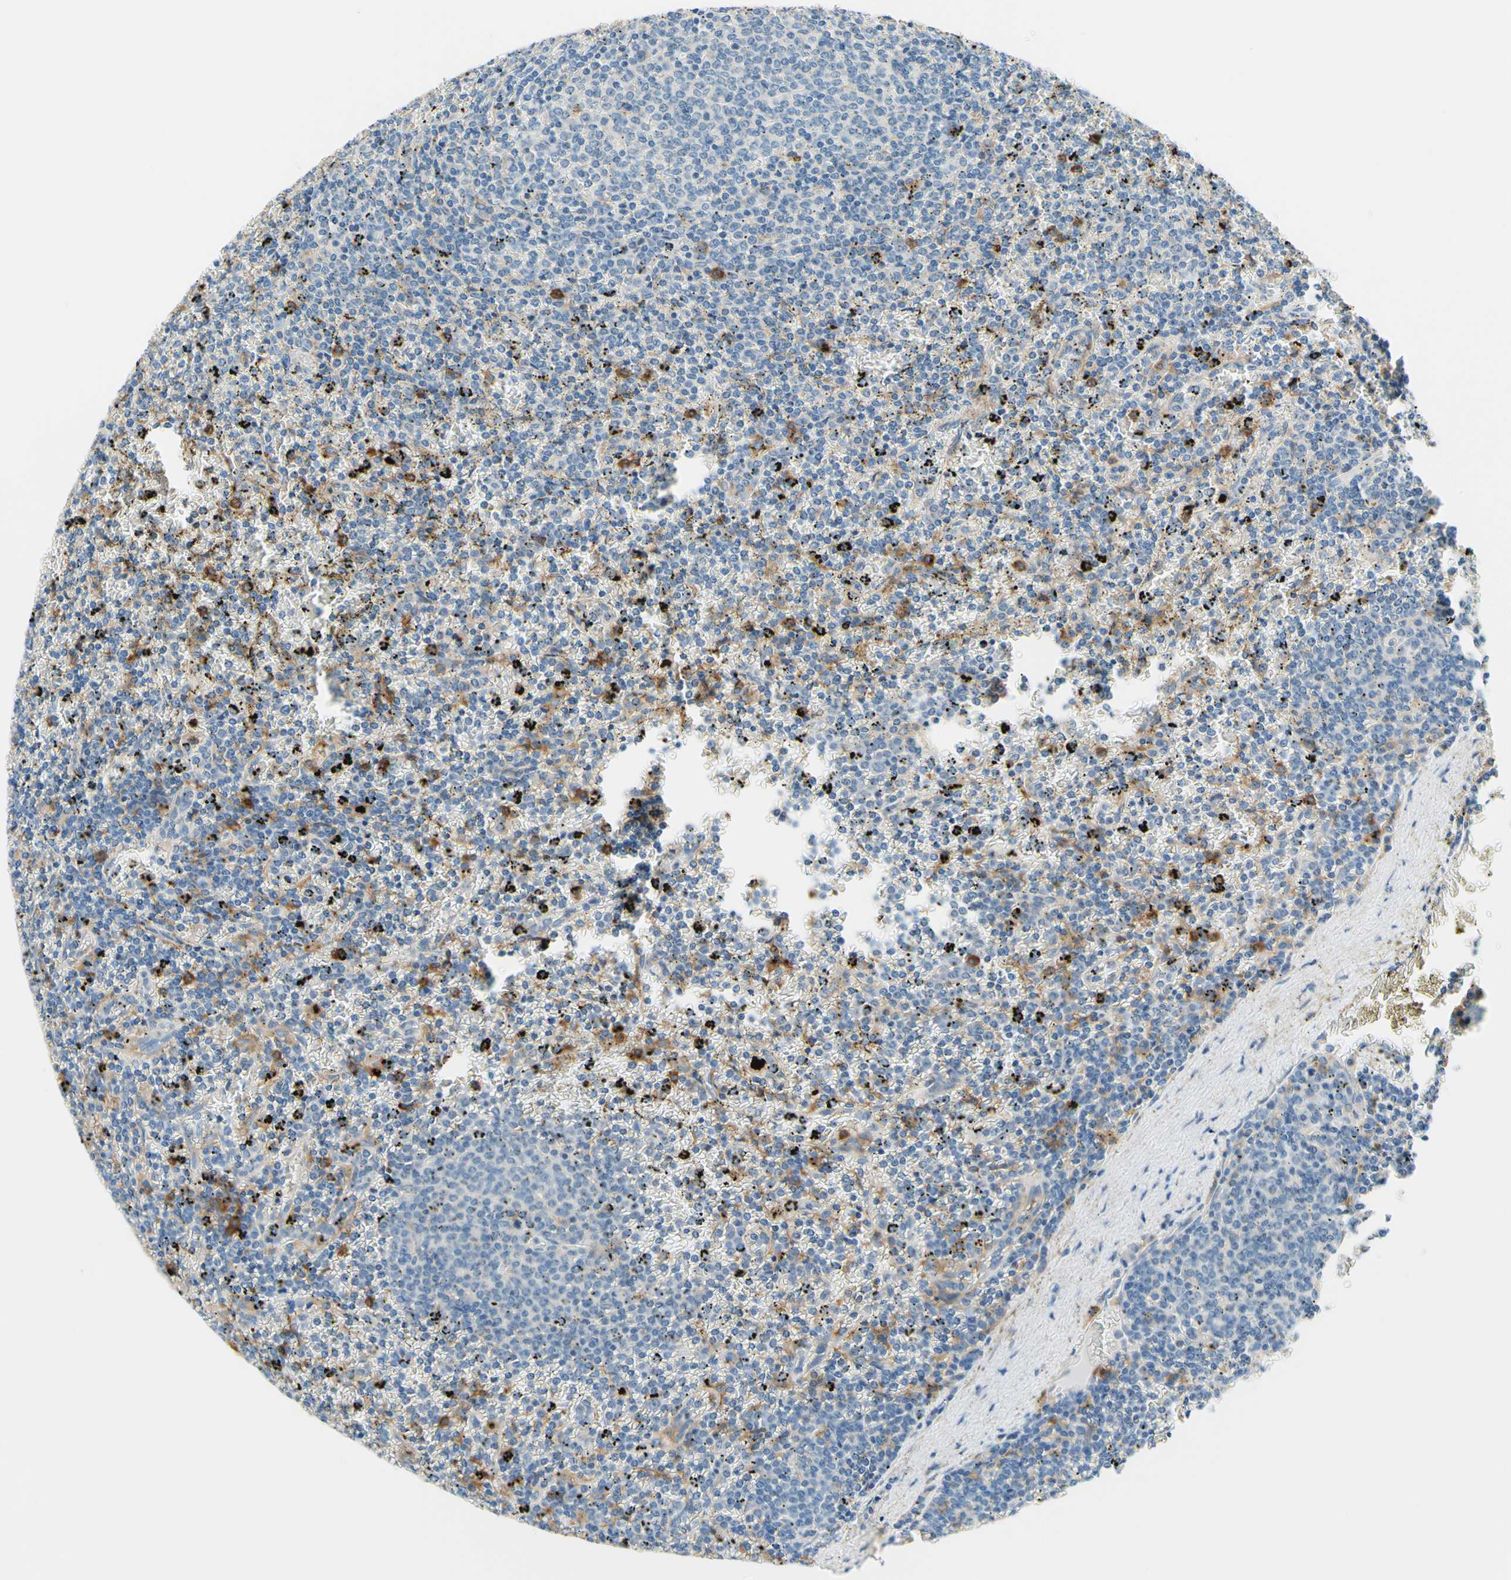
{"staining": {"intensity": "weak", "quantity": "<25%", "location": "cytoplasmic/membranous"}, "tissue": "lymphoma", "cell_type": "Tumor cells", "image_type": "cancer", "snomed": [{"axis": "morphology", "description": "Malignant lymphoma, non-Hodgkin's type, Low grade"}, {"axis": "topography", "description": "Spleen"}], "caption": "IHC micrograph of human lymphoma stained for a protein (brown), which reveals no staining in tumor cells.", "gene": "SIGLEC9", "patient": {"sex": "female", "age": 77}}